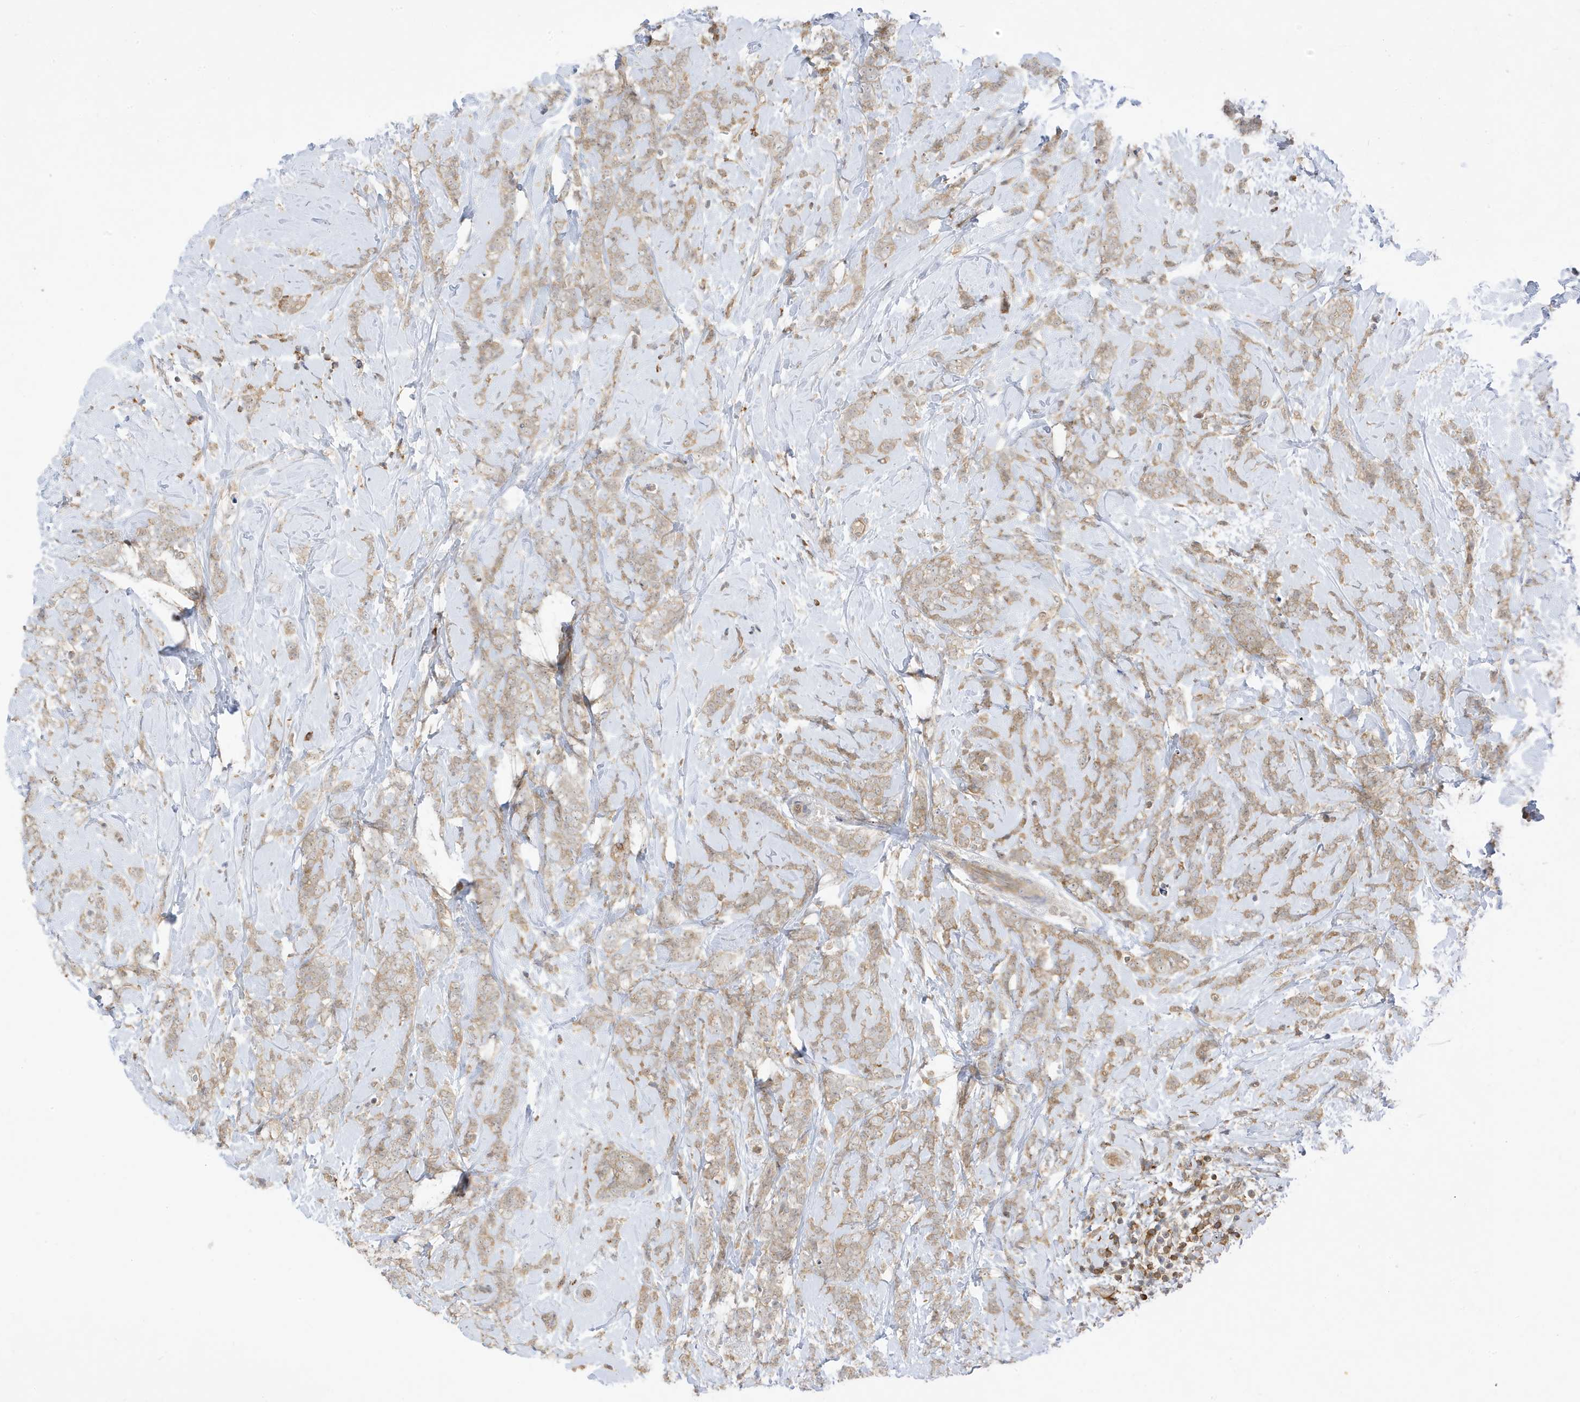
{"staining": {"intensity": "weak", "quantity": ">75%", "location": "cytoplasmic/membranous"}, "tissue": "breast cancer", "cell_type": "Tumor cells", "image_type": "cancer", "snomed": [{"axis": "morphology", "description": "Lobular carcinoma"}, {"axis": "topography", "description": "Breast"}], "caption": "Lobular carcinoma (breast) stained with a brown dye displays weak cytoplasmic/membranous positive staining in approximately >75% of tumor cells.", "gene": "PHACTR2", "patient": {"sex": "female", "age": 58}}